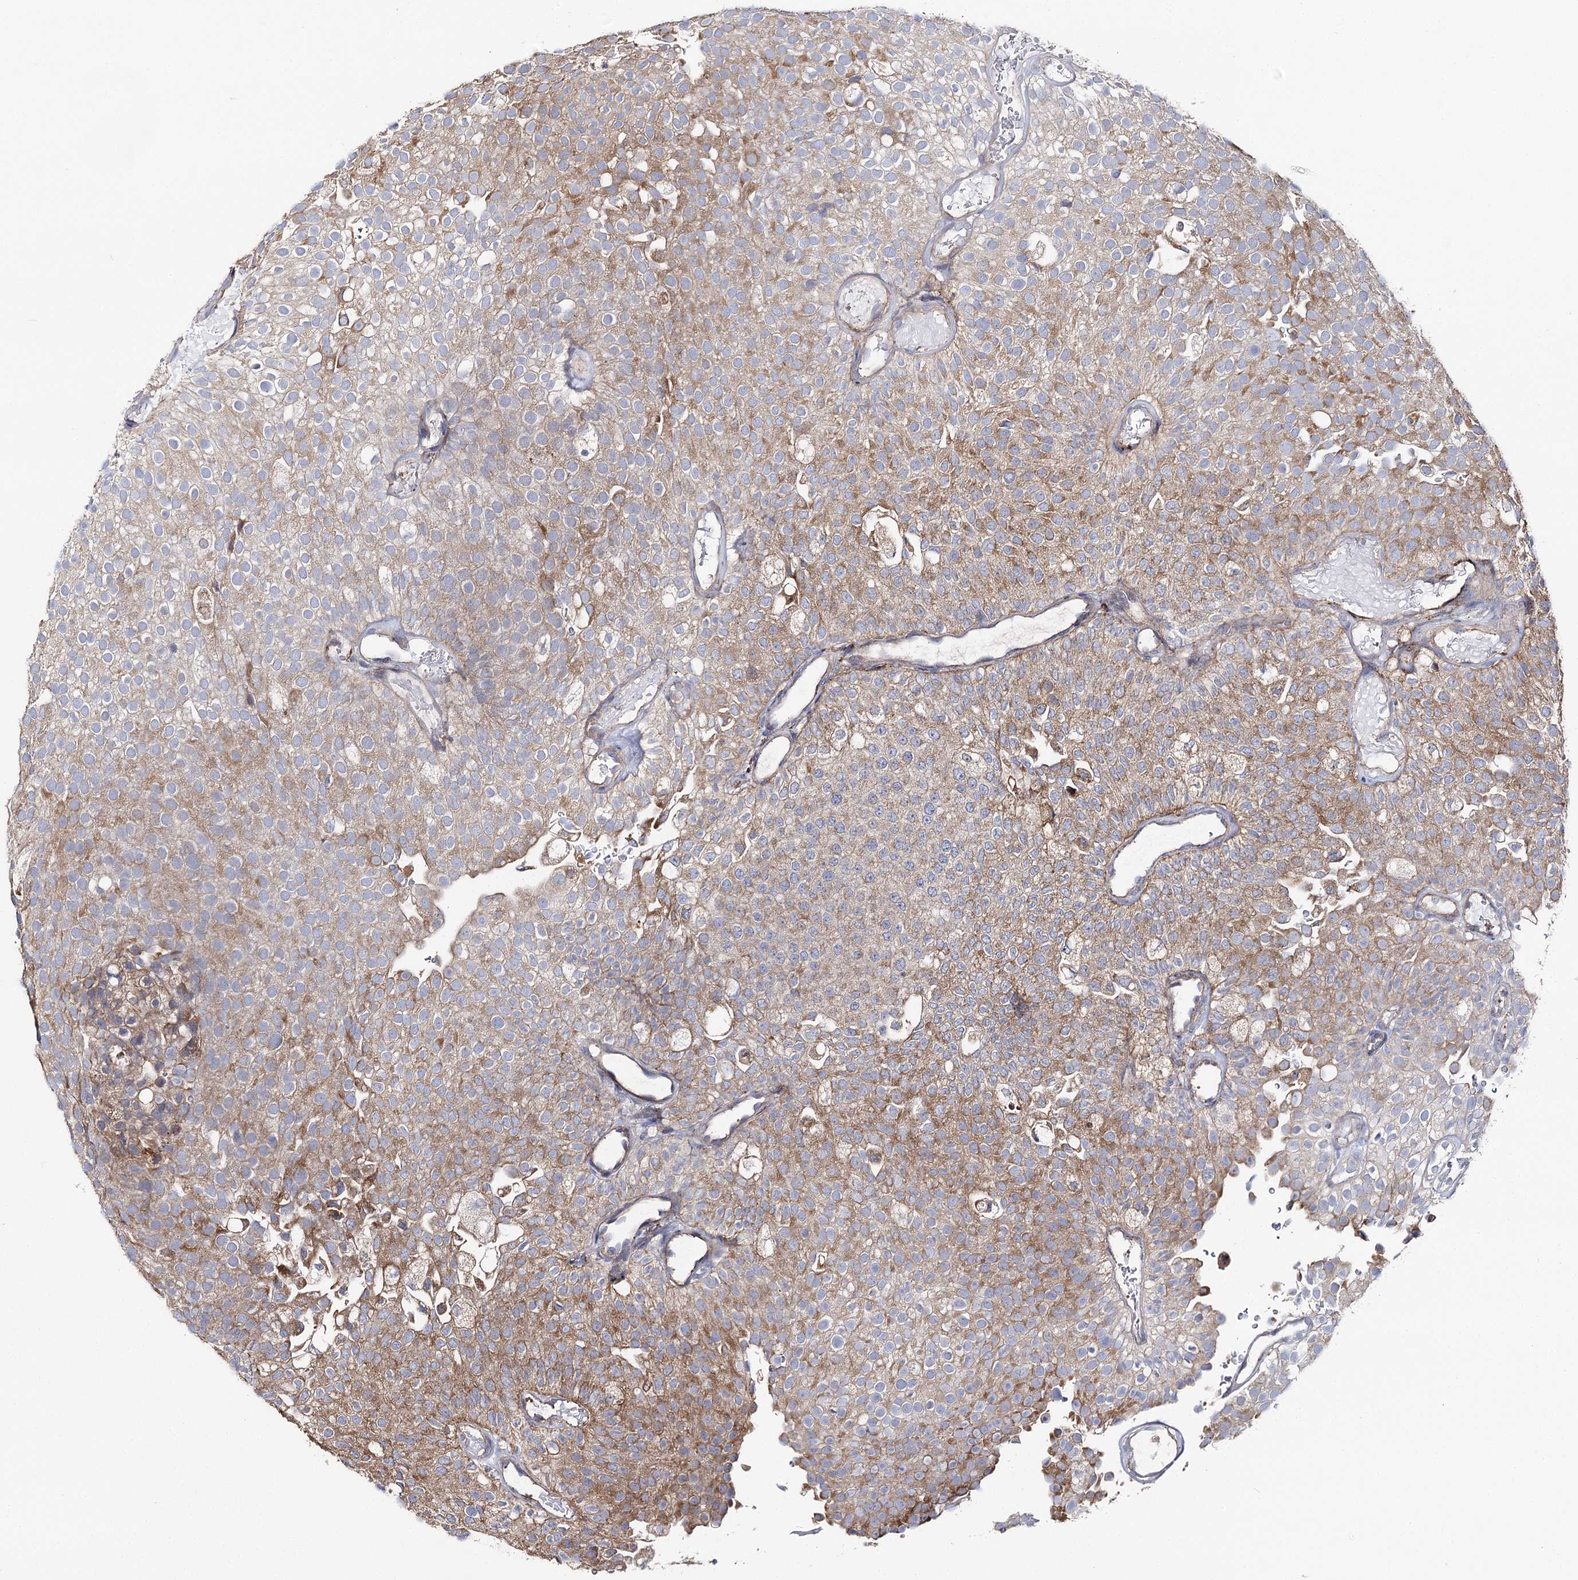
{"staining": {"intensity": "moderate", "quantity": "25%-75%", "location": "cytoplasmic/membranous"}, "tissue": "urothelial cancer", "cell_type": "Tumor cells", "image_type": "cancer", "snomed": [{"axis": "morphology", "description": "Urothelial carcinoma, Low grade"}, {"axis": "topography", "description": "Urinary bladder"}], "caption": "Immunohistochemistry staining of urothelial cancer, which reveals medium levels of moderate cytoplasmic/membranous staining in about 25%-75% of tumor cells indicating moderate cytoplasmic/membranous protein positivity. The staining was performed using DAB (3,3'-diaminobenzidine) (brown) for protein detection and nuclei were counterstained in hematoxylin (blue).", "gene": "SEC24B", "patient": {"sex": "male", "age": 78}}